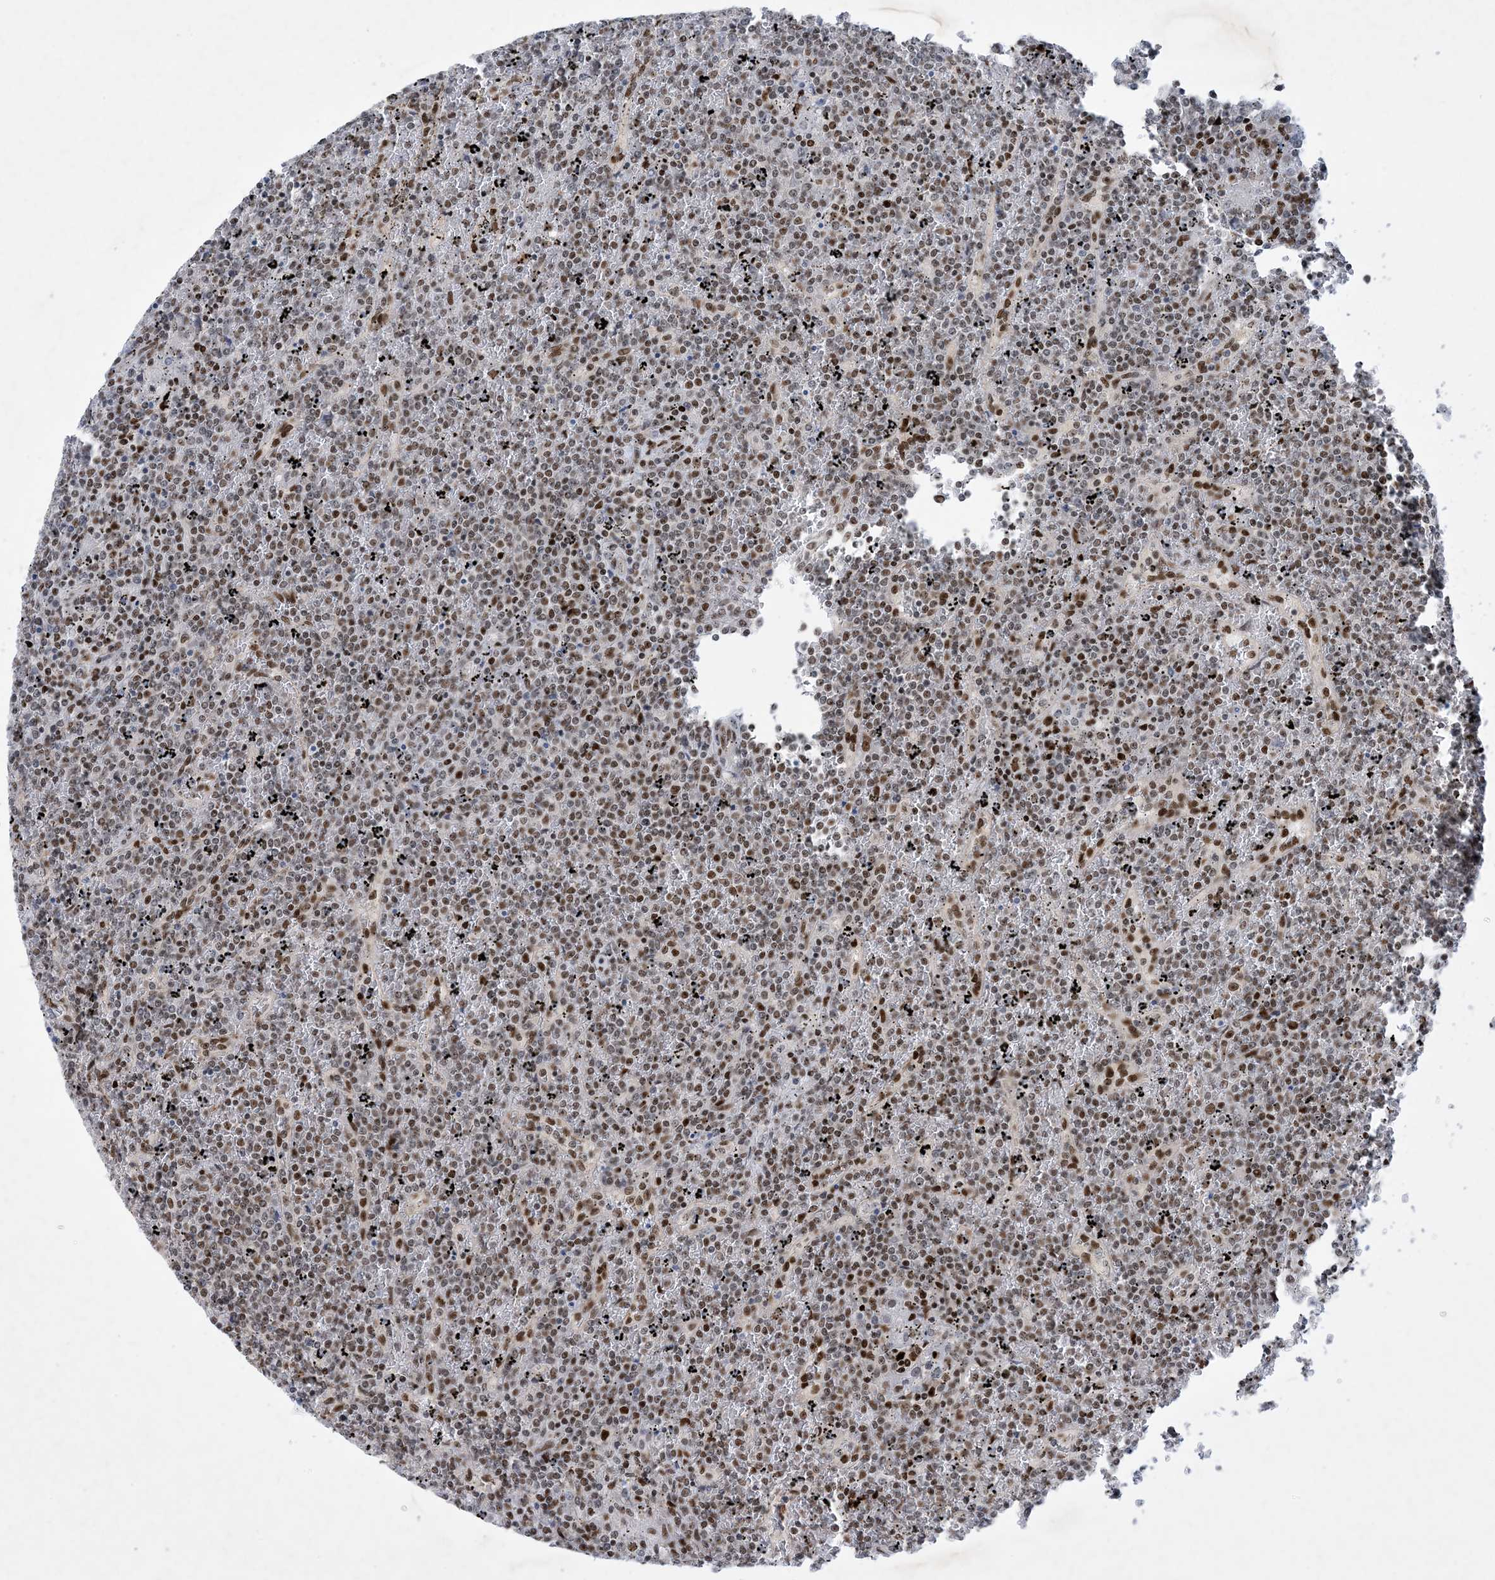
{"staining": {"intensity": "moderate", "quantity": ">75%", "location": "nuclear"}, "tissue": "lymphoma", "cell_type": "Tumor cells", "image_type": "cancer", "snomed": [{"axis": "morphology", "description": "Malignant lymphoma, non-Hodgkin's type, Low grade"}, {"axis": "topography", "description": "Spleen"}], "caption": "Lymphoma stained with a protein marker shows moderate staining in tumor cells.", "gene": "TSPYL1", "patient": {"sex": "female", "age": 19}}